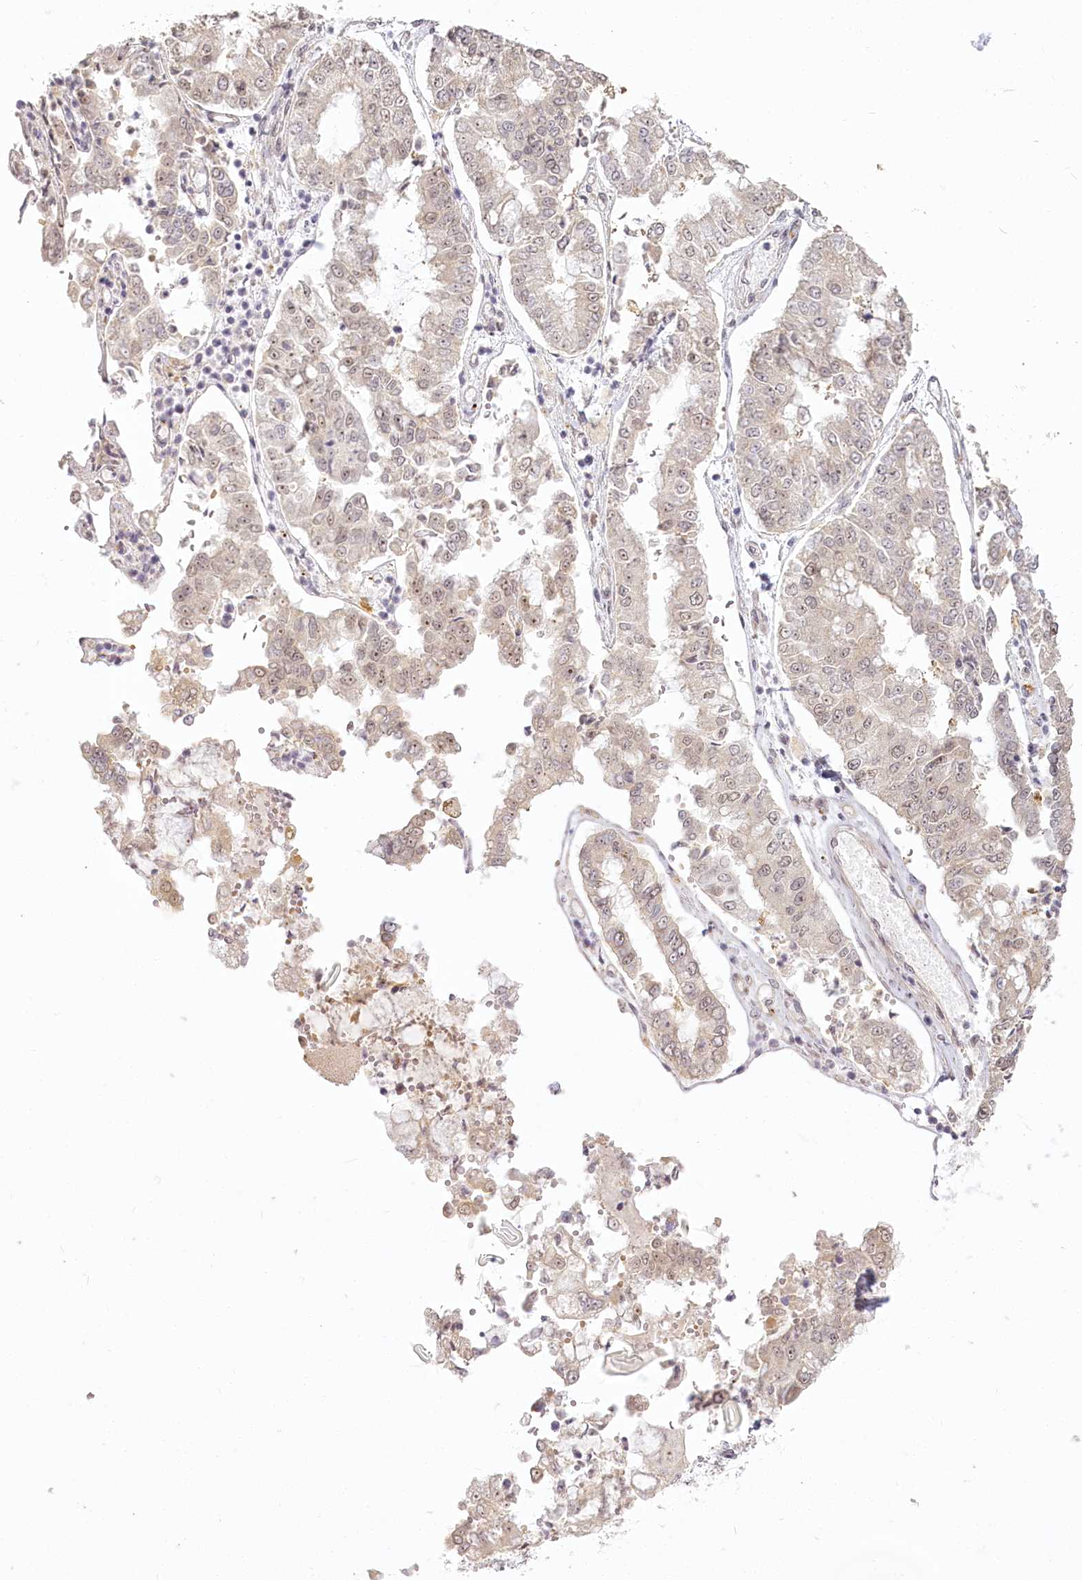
{"staining": {"intensity": "weak", "quantity": ">75%", "location": "nuclear"}, "tissue": "stomach cancer", "cell_type": "Tumor cells", "image_type": "cancer", "snomed": [{"axis": "morphology", "description": "Adenocarcinoma, NOS"}, {"axis": "topography", "description": "Stomach"}], "caption": "Immunohistochemical staining of human stomach adenocarcinoma reveals weak nuclear protein positivity in about >75% of tumor cells.", "gene": "EXOSC7", "patient": {"sex": "male", "age": 76}}